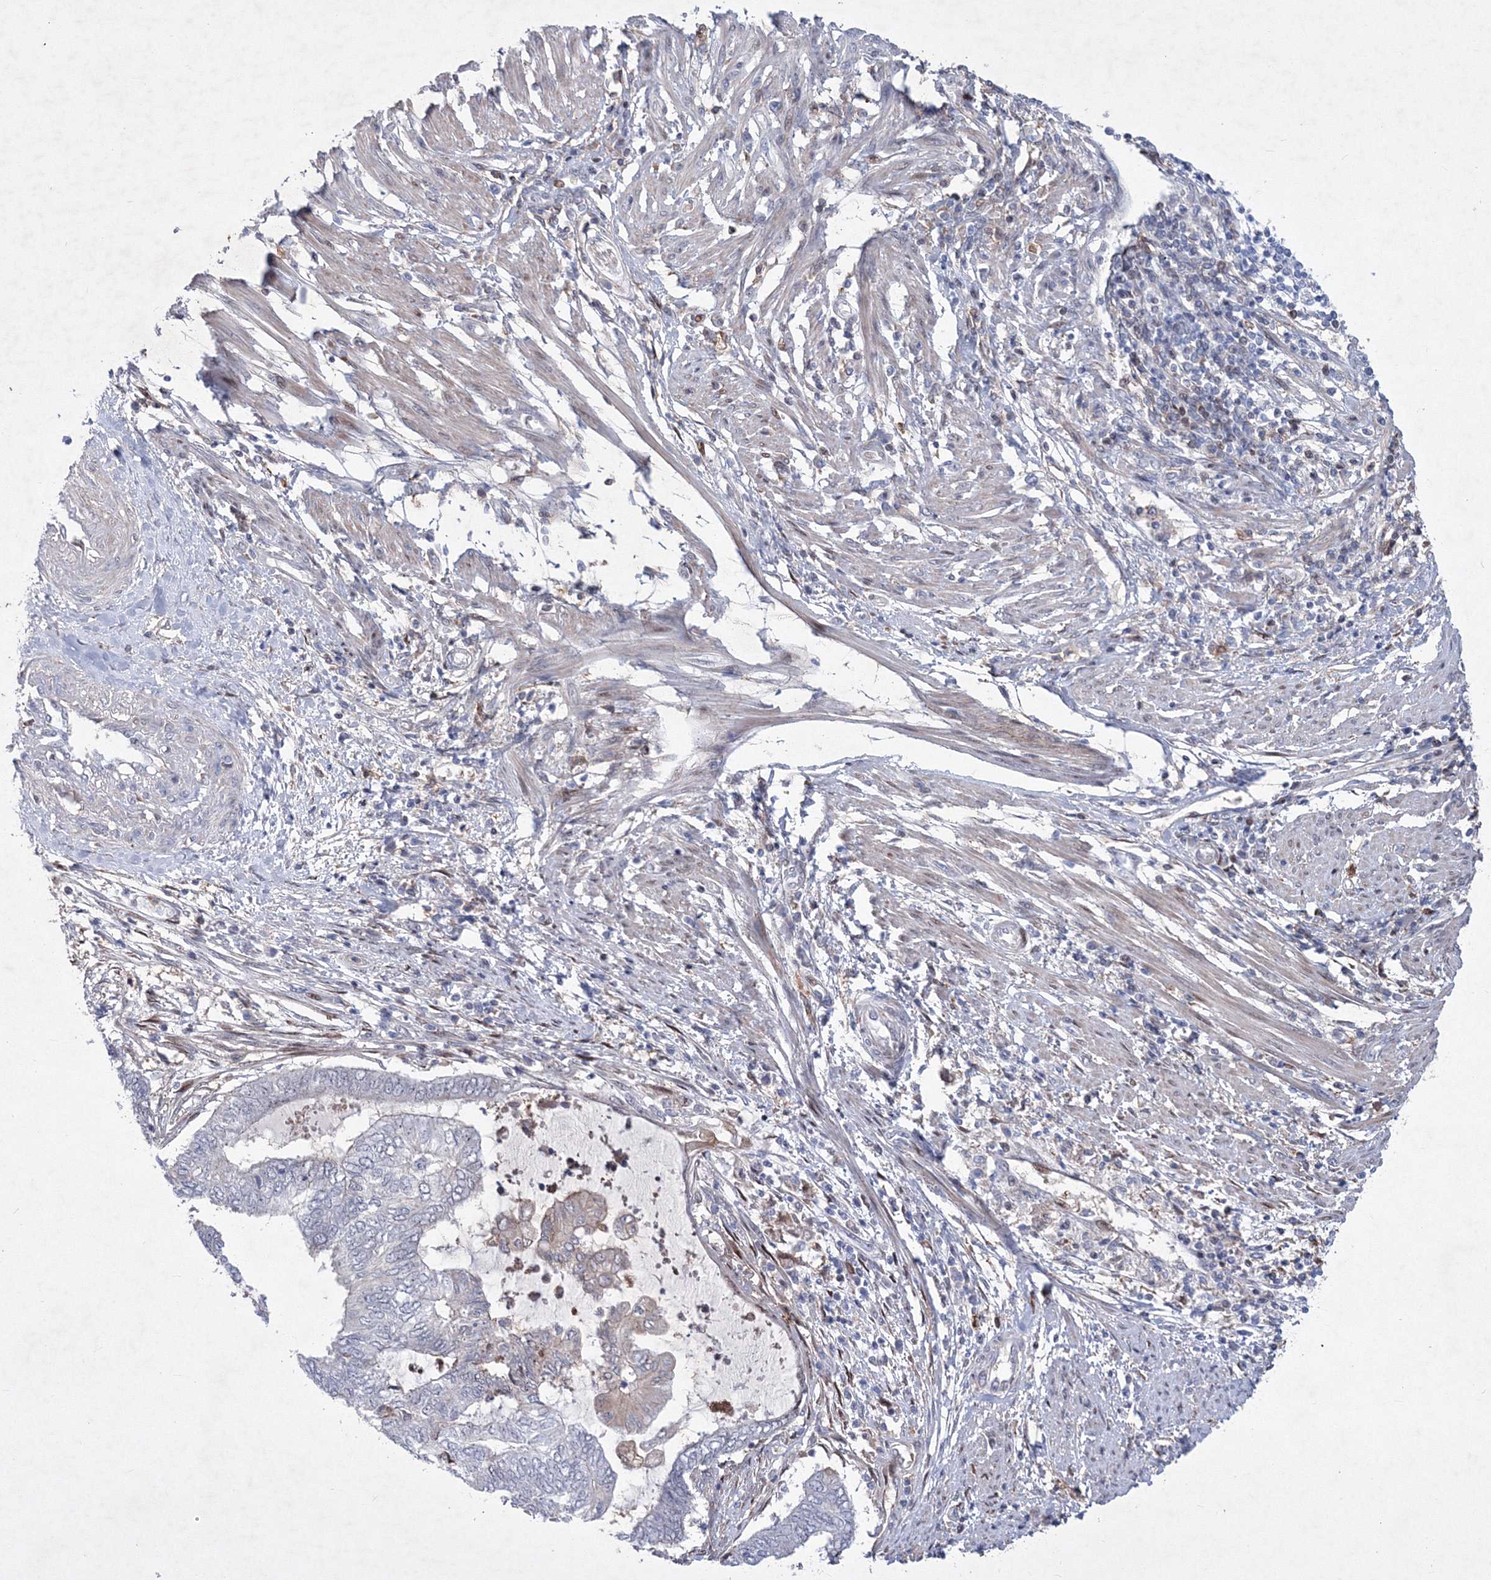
{"staining": {"intensity": "negative", "quantity": "none", "location": "none"}, "tissue": "endometrial cancer", "cell_type": "Tumor cells", "image_type": "cancer", "snomed": [{"axis": "morphology", "description": "Adenocarcinoma, NOS"}, {"axis": "topography", "description": "Uterus"}, {"axis": "topography", "description": "Endometrium"}], "caption": "IHC micrograph of endometrial cancer stained for a protein (brown), which reveals no staining in tumor cells.", "gene": "RNPEPL1", "patient": {"sex": "female", "age": 70}}